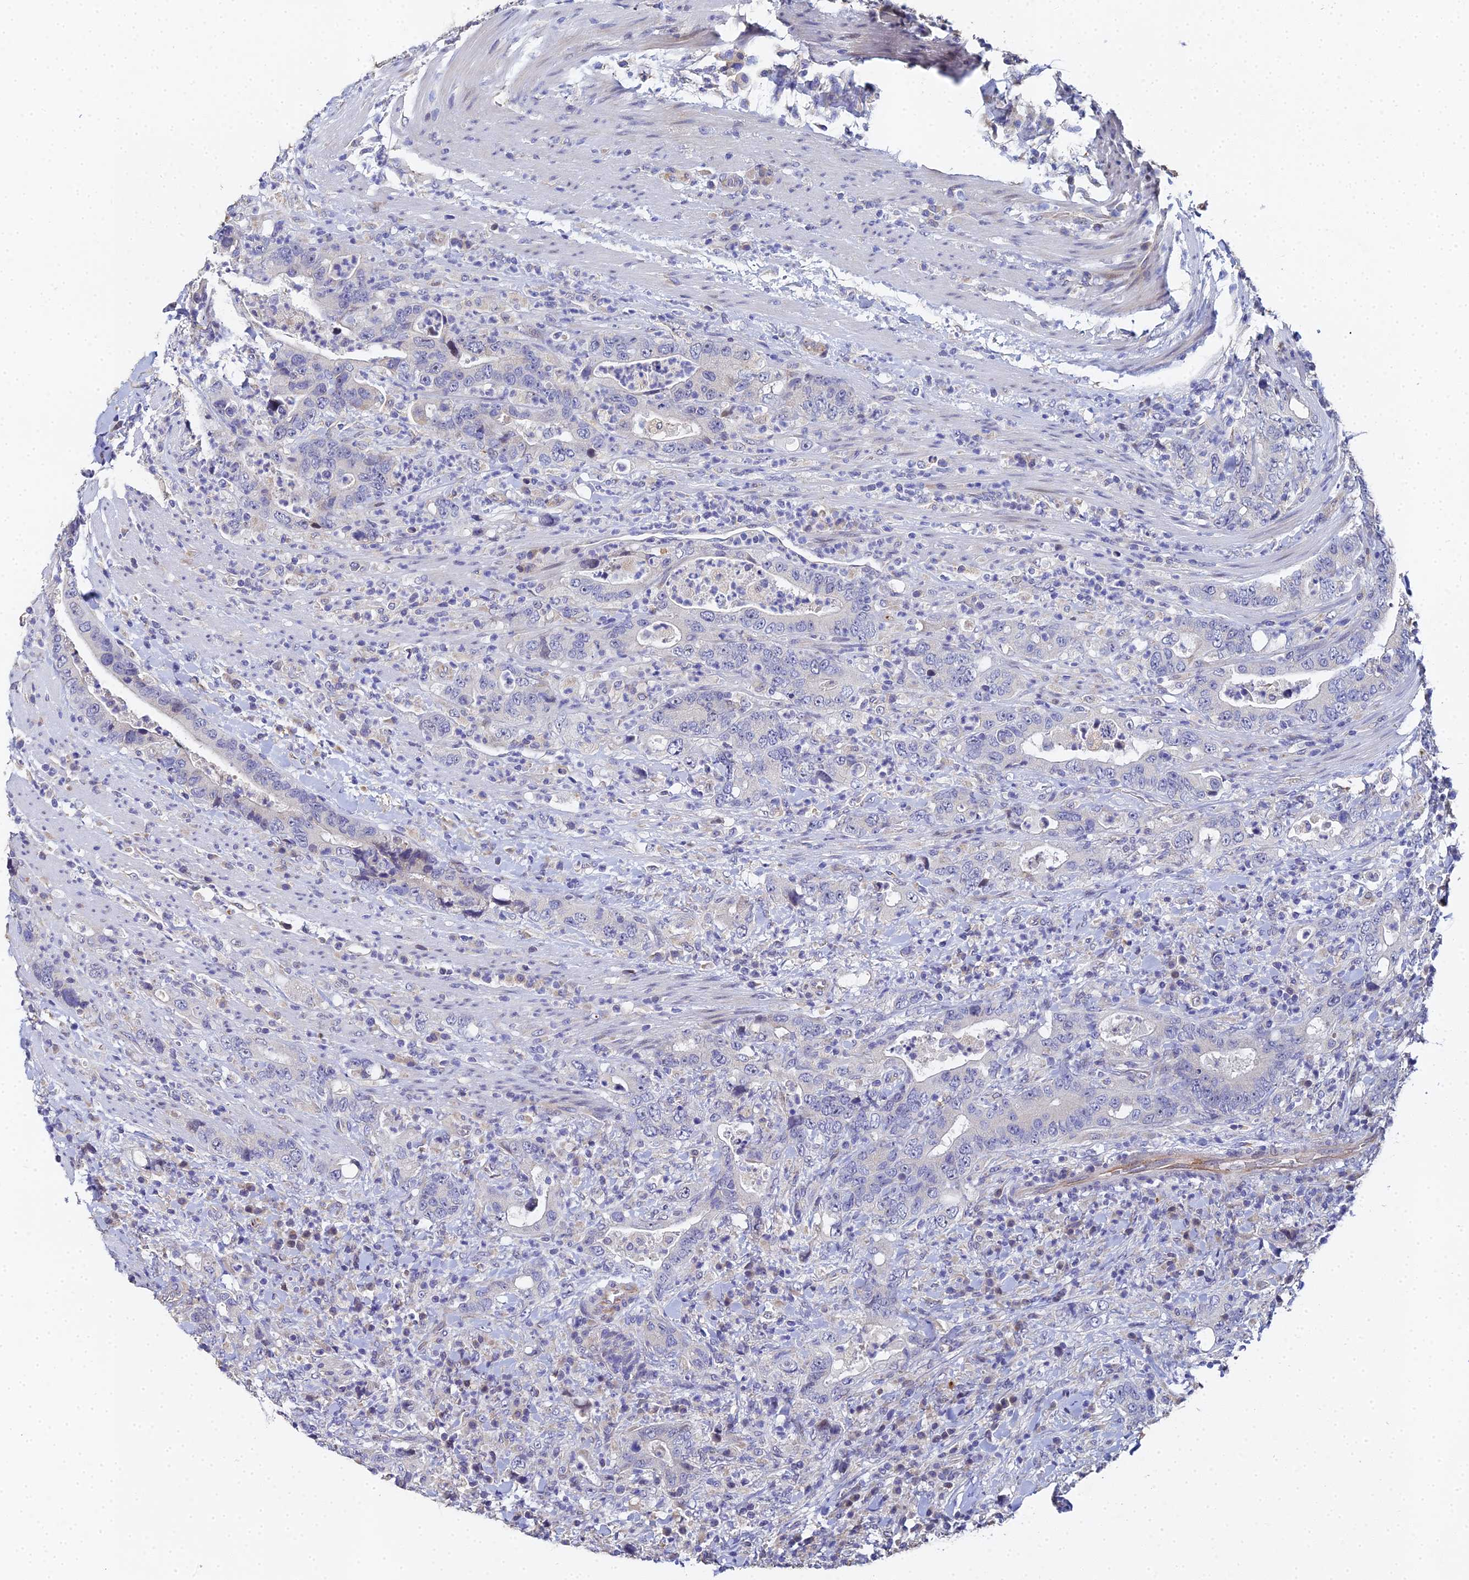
{"staining": {"intensity": "negative", "quantity": "none", "location": "none"}, "tissue": "colorectal cancer", "cell_type": "Tumor cells", "image_type": "cancer", "snomed": [{"axis": "morphology", "description": "Adenocarcinoma, NOS"}, {"axis": "topography", "description": "Colon"}], "caption": "IHC image of neoplastic tissue: adenocarcinoma (colorectal) stained with DAB demonstrates no significant protein staining in tumor cells.", "gene": "ENSG00000268674", "patient": {"sex": "female", "age": 75}}